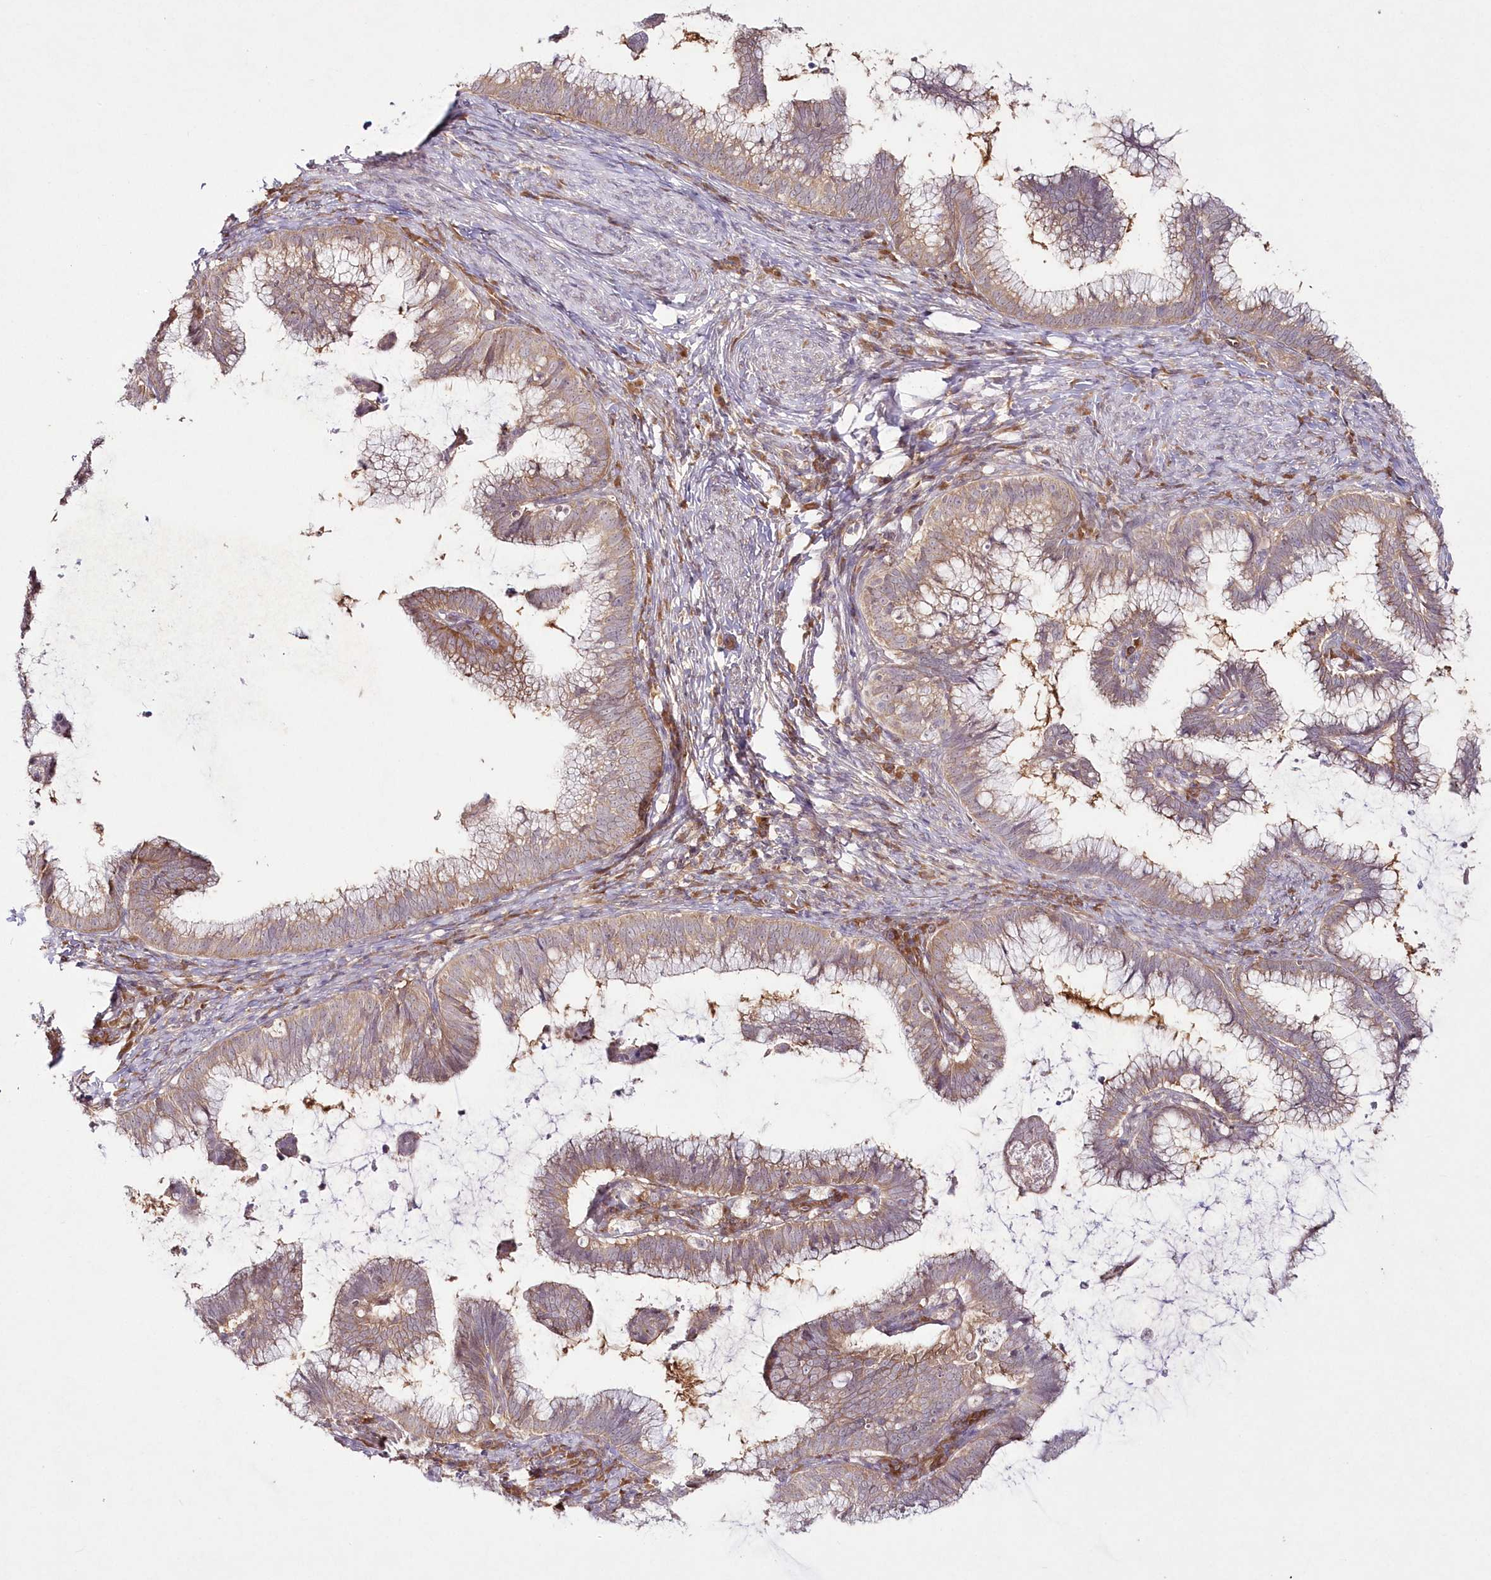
{"staining": {"intensity": "weak", "quantity": ">75%", "location": "cytoplasmic/membranous"}, "tissue": "cervical cancer", "cell_type": "Tumor cells", "image_type": "cancer", "snomed": [{"axis": "morphology", "description": "Adenocarcinoma, NOS"}, {"axis": "topography", "description": "Cervix"}], "caption": "Brown immunohistochemical staining in human adenocarcinoma (cervical) demonstrates weak cytoplasmic/membranous expression in about >75% of tumor cells.", "gene": "IPMK", "patient": {"sex": "female", "age": 36}}